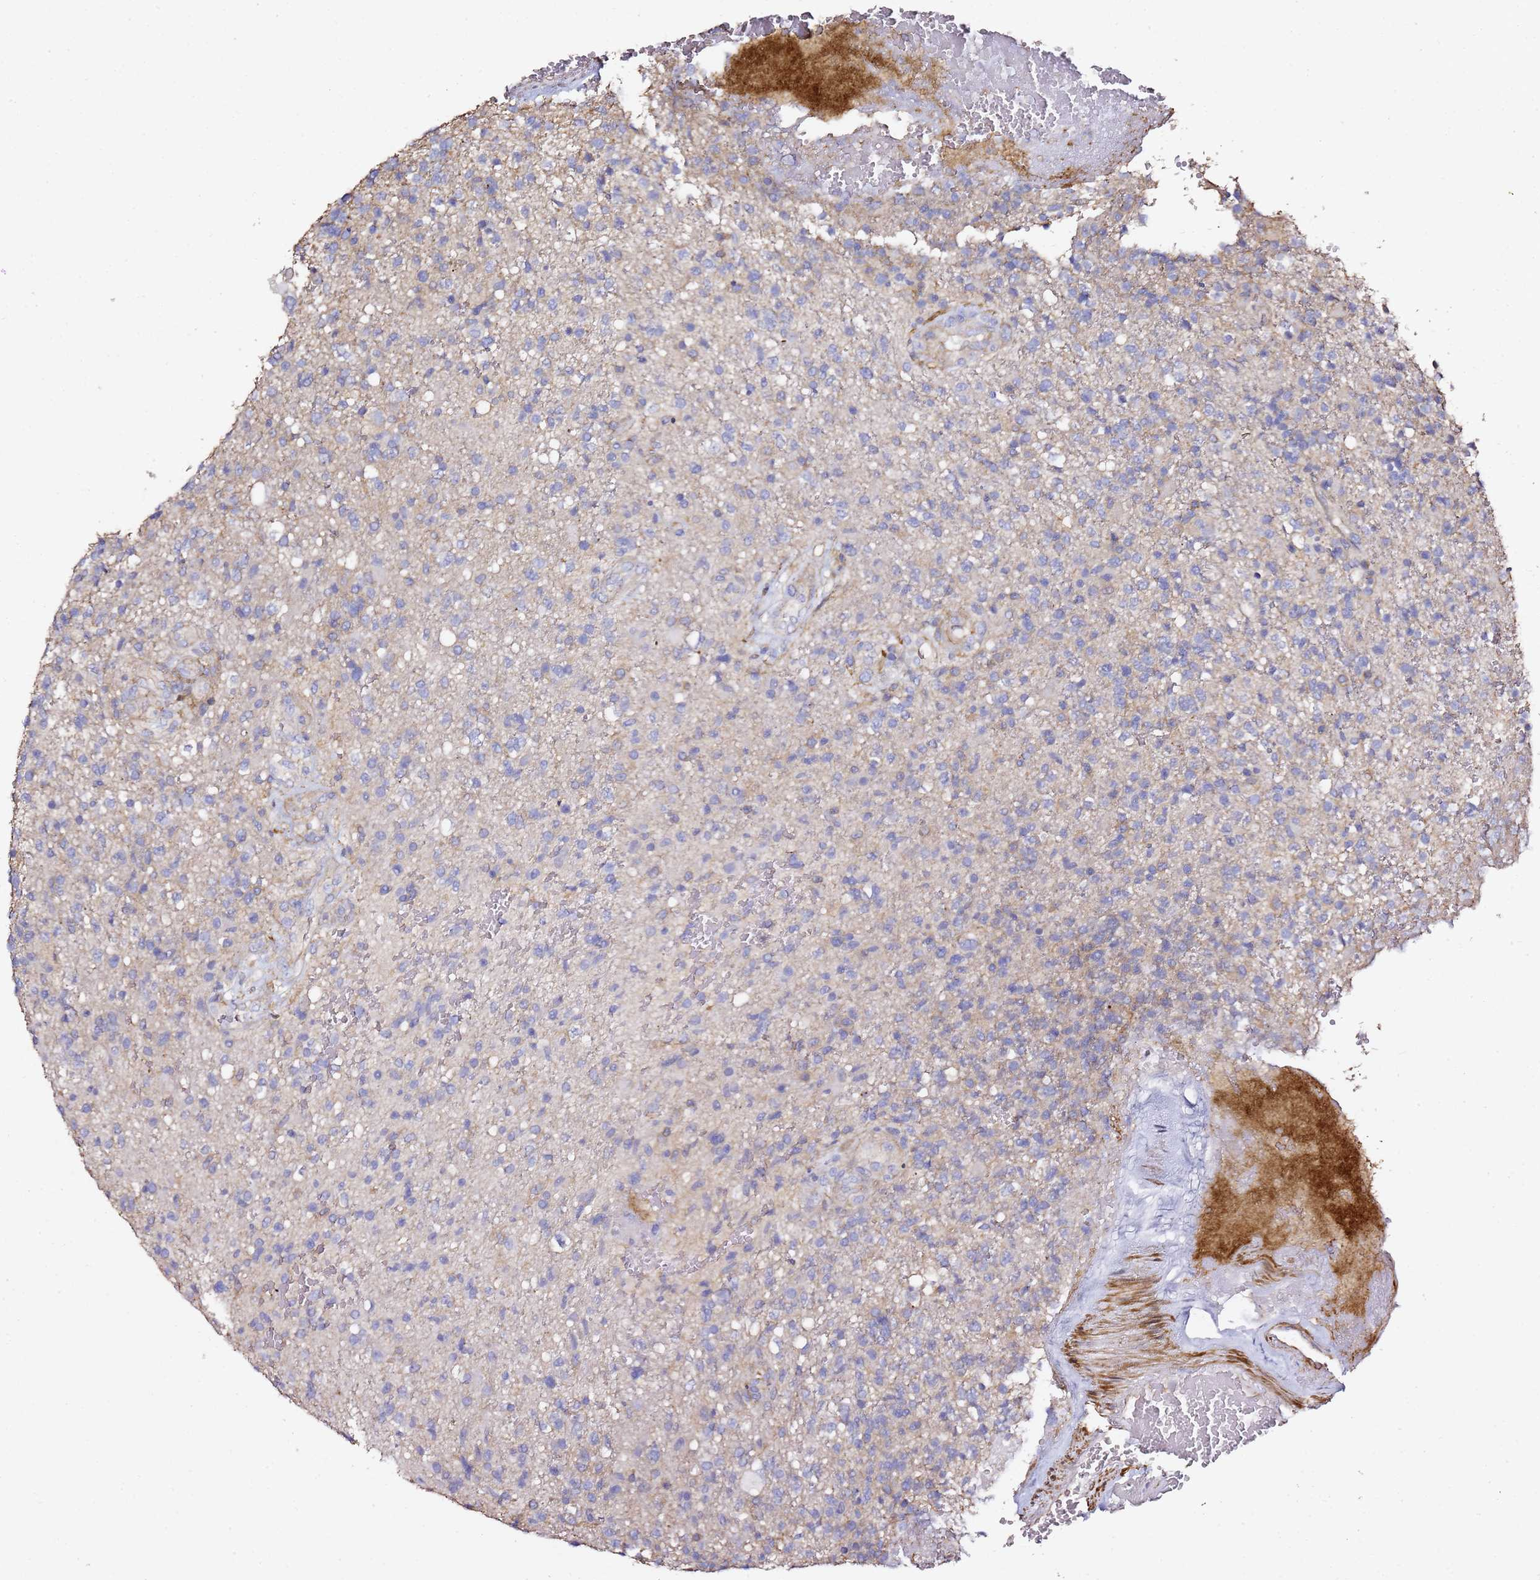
{"staining": {"intensity": "negative", "quantity": "none", "location": "none"}, "tissue": "glioma", "cell_type": "Tumor cells", "image_type": "cancer", "snomed": [{"axis": "morphology", "description": "Glioma, malignant, High grade"}, {"axis": "topography", "description": "Brain"}], "caption": "Tumor cells are negative for brown protein staining in malignant glioma (high-grade). The staining is performed using DAB (3,3'-diaminobenzidine) brown chromogen with nuclei counter-stained in using hematoxylin.", "gene": "ZFP36L2", "patient": {"sex": "male", "age": 56}}